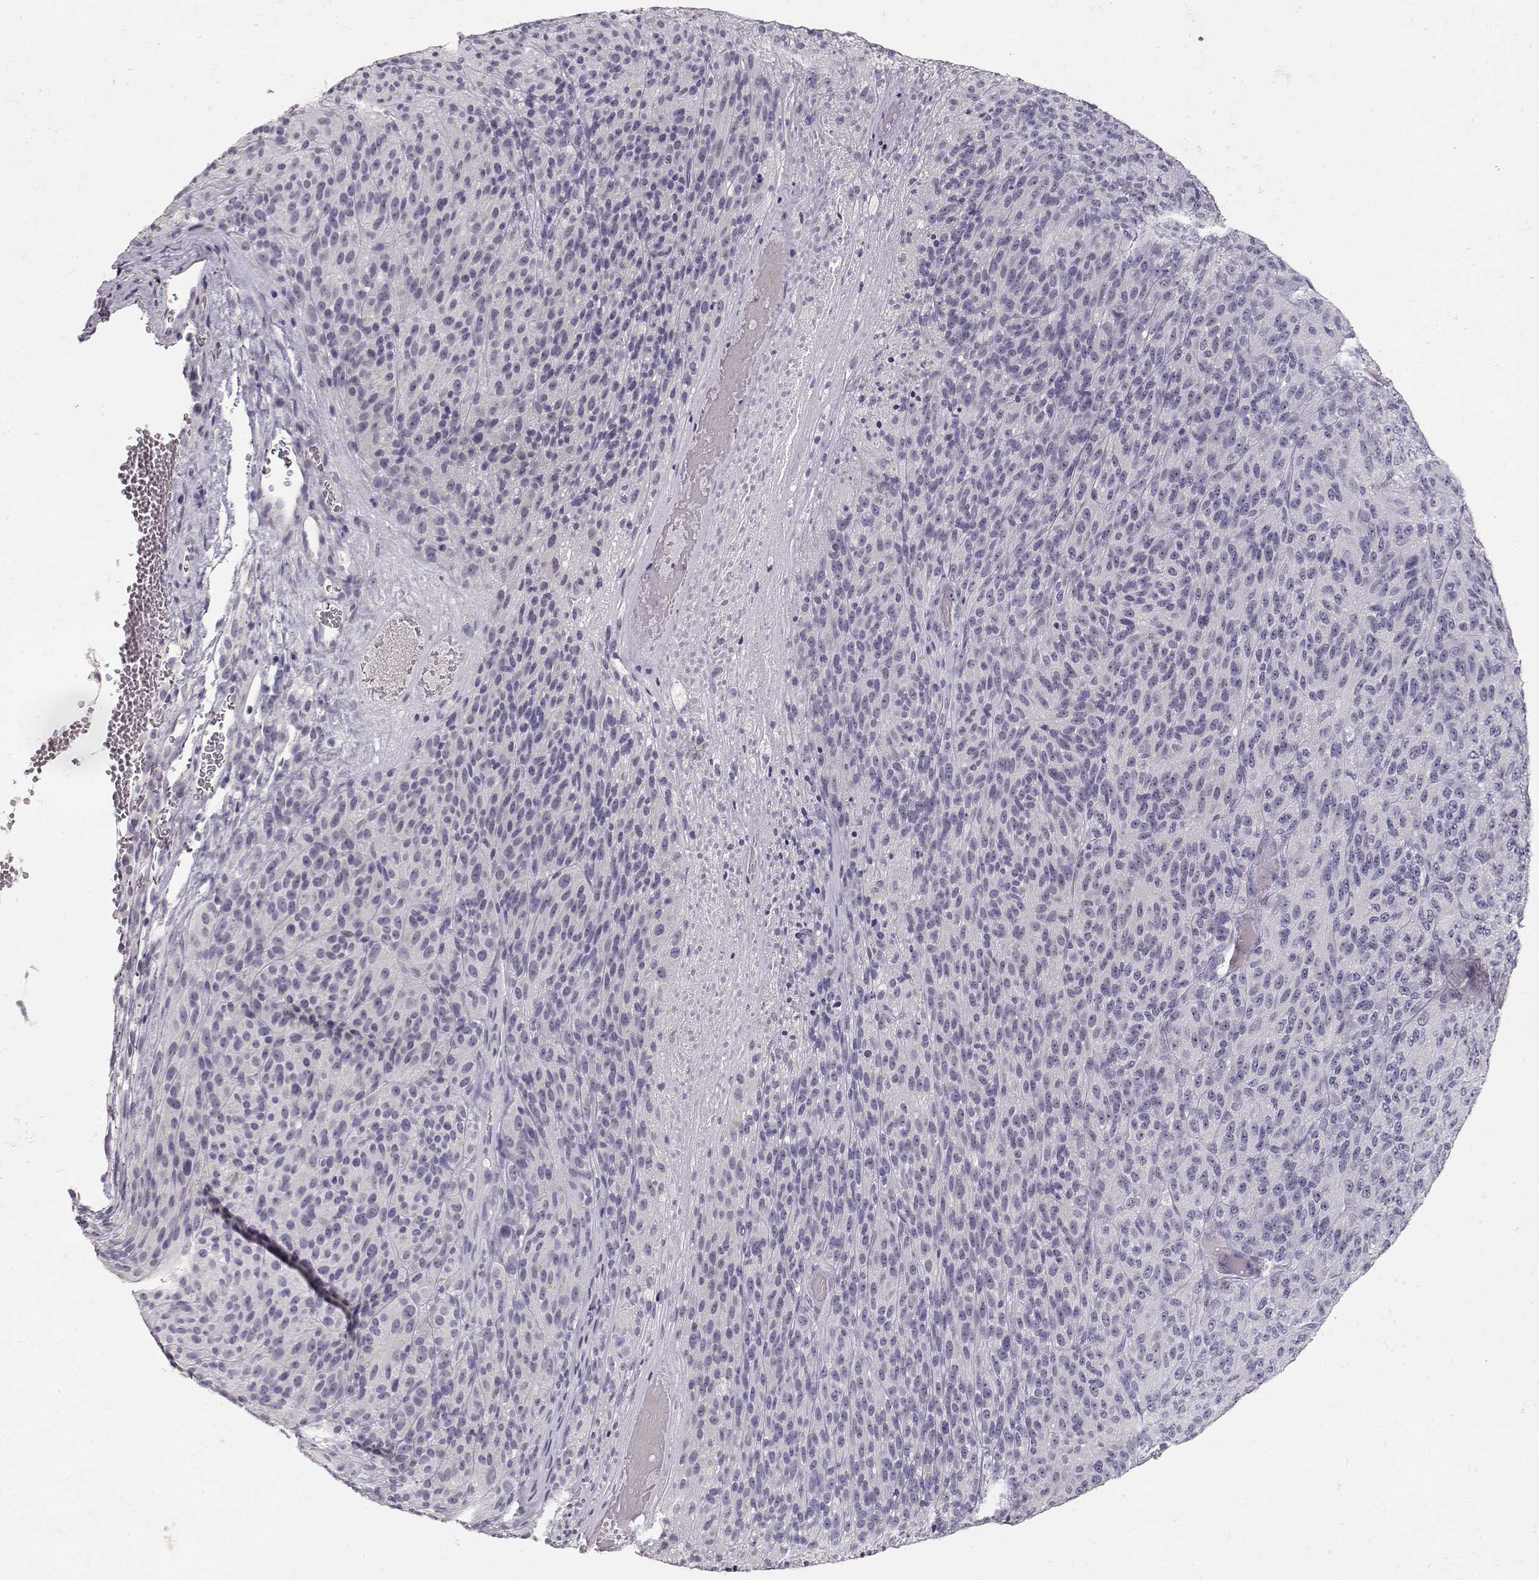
{"staining": {"intensity": "negative", "quantity": "none", "location": "none"}, "tissue": "melanoma", "cell_type": "Tumor cells", "image_type": "cancer", "snomed": [{"axis": "morphology", "description": "Malignant melanoma, Metastatic site"}, {"axis": "topography", "description": "Brain"}], "caption": "Immunohistochemistry of malignant melanoma (metastatic site) shows no staining in tumor cells. (Stains: DAB (3,3'-diaminobenzidine) IHC with hematoxylin counter stain, Microscopy: brightfield microscopy at high magnification).", "gene": "TPH2", "patient": {"sex": "female", "age": 56}}